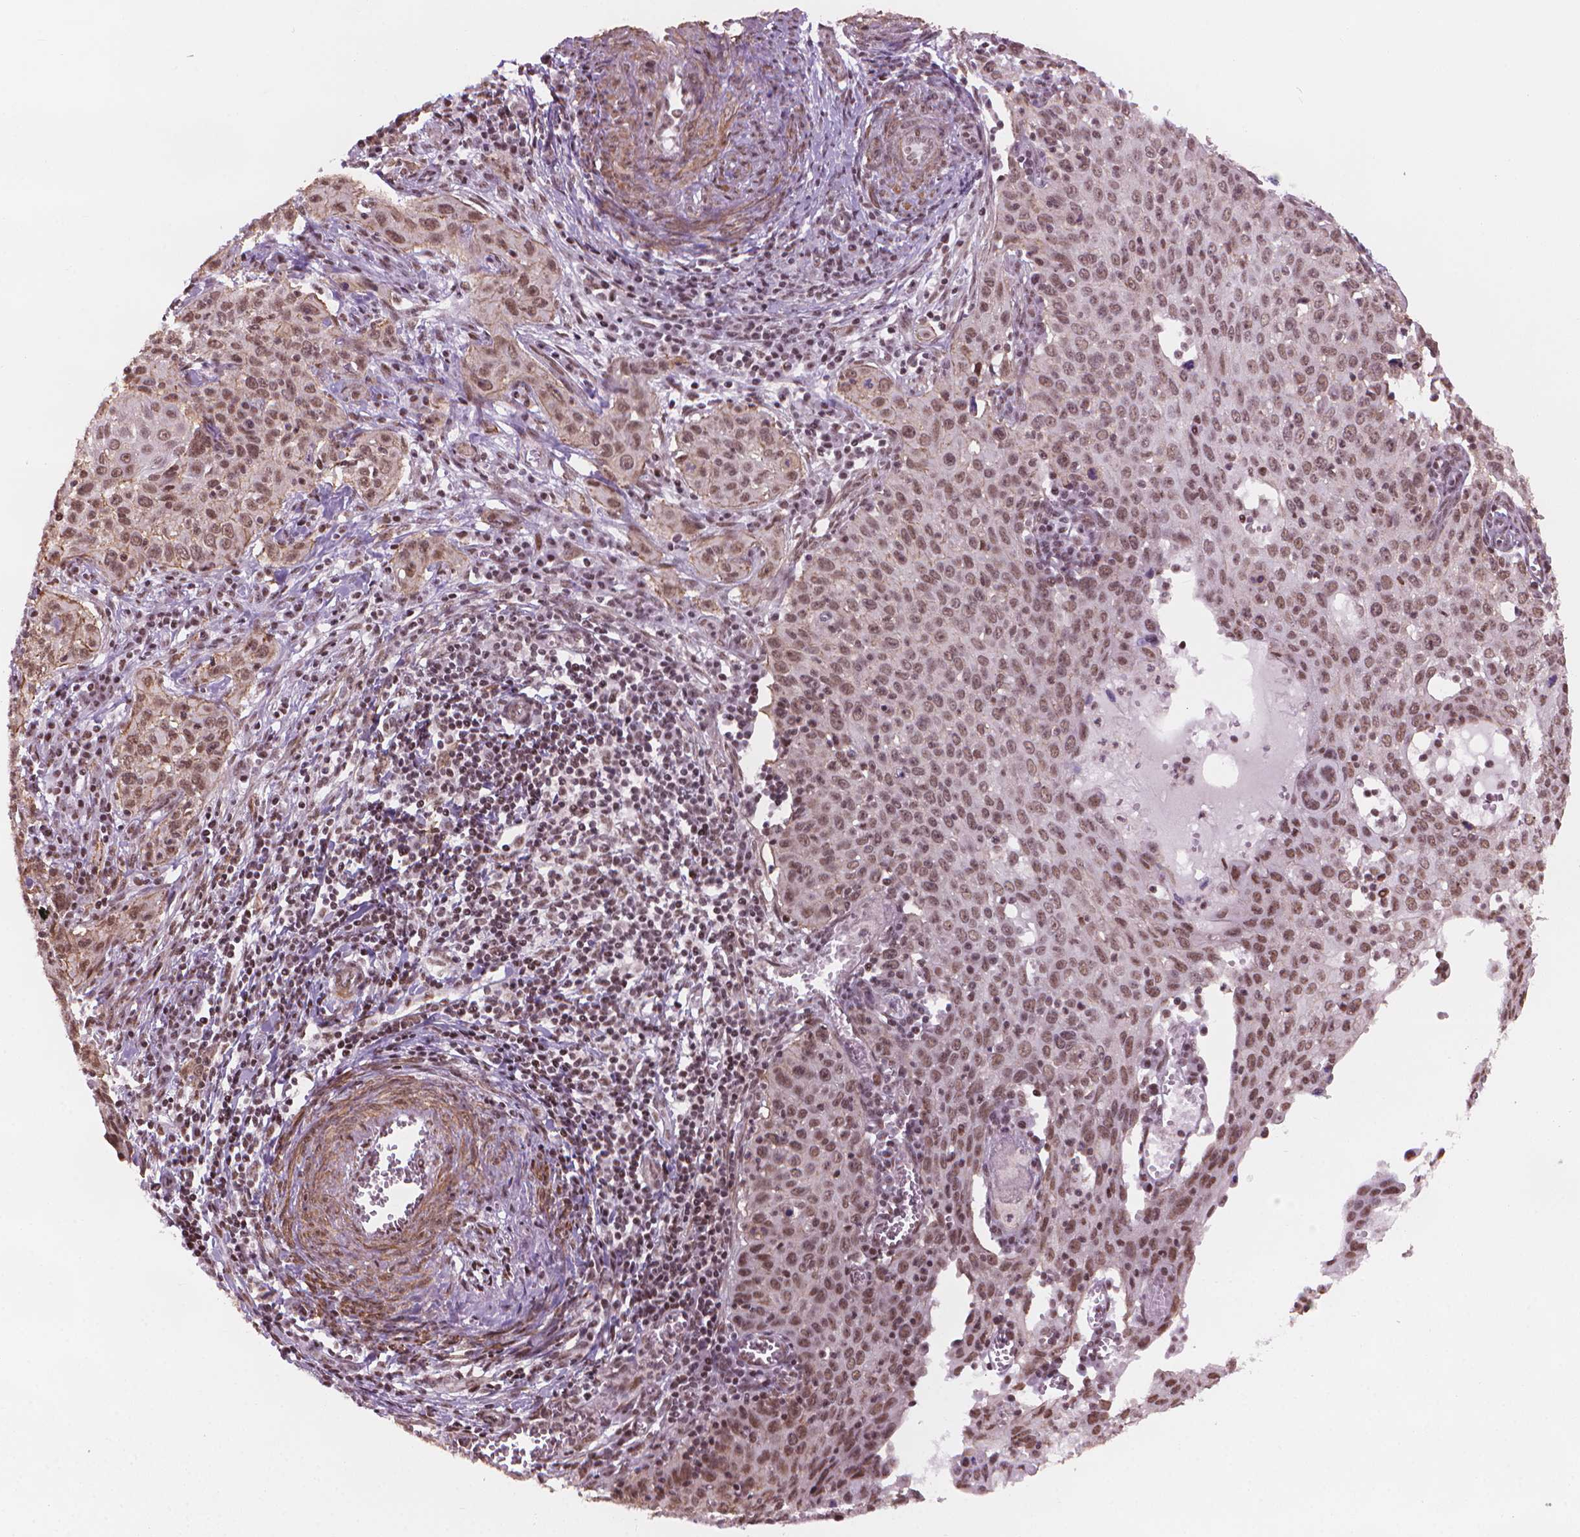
{"staining": {"intensity": "weak", "quantity": "25%-75%", "location": "nuclear"}, "tissue": "cervical cancer", "cell_type": "Tumor cells", "image_type": "cancer", "snomed": [{"axis": "morphology", "description": "Squamous cell carcinoma, NOS"}, {"axis": "topography", "description": "Cervix"}], "caption": "About 25%-75% of tumor cells in human cervical cancer (squamous cell carcinoma) show weak nuclear protein staining as visualized by brown immunohistochemical staining.", "gene": "HOXD4", "patient": {"sex": "female", "age": 38}}